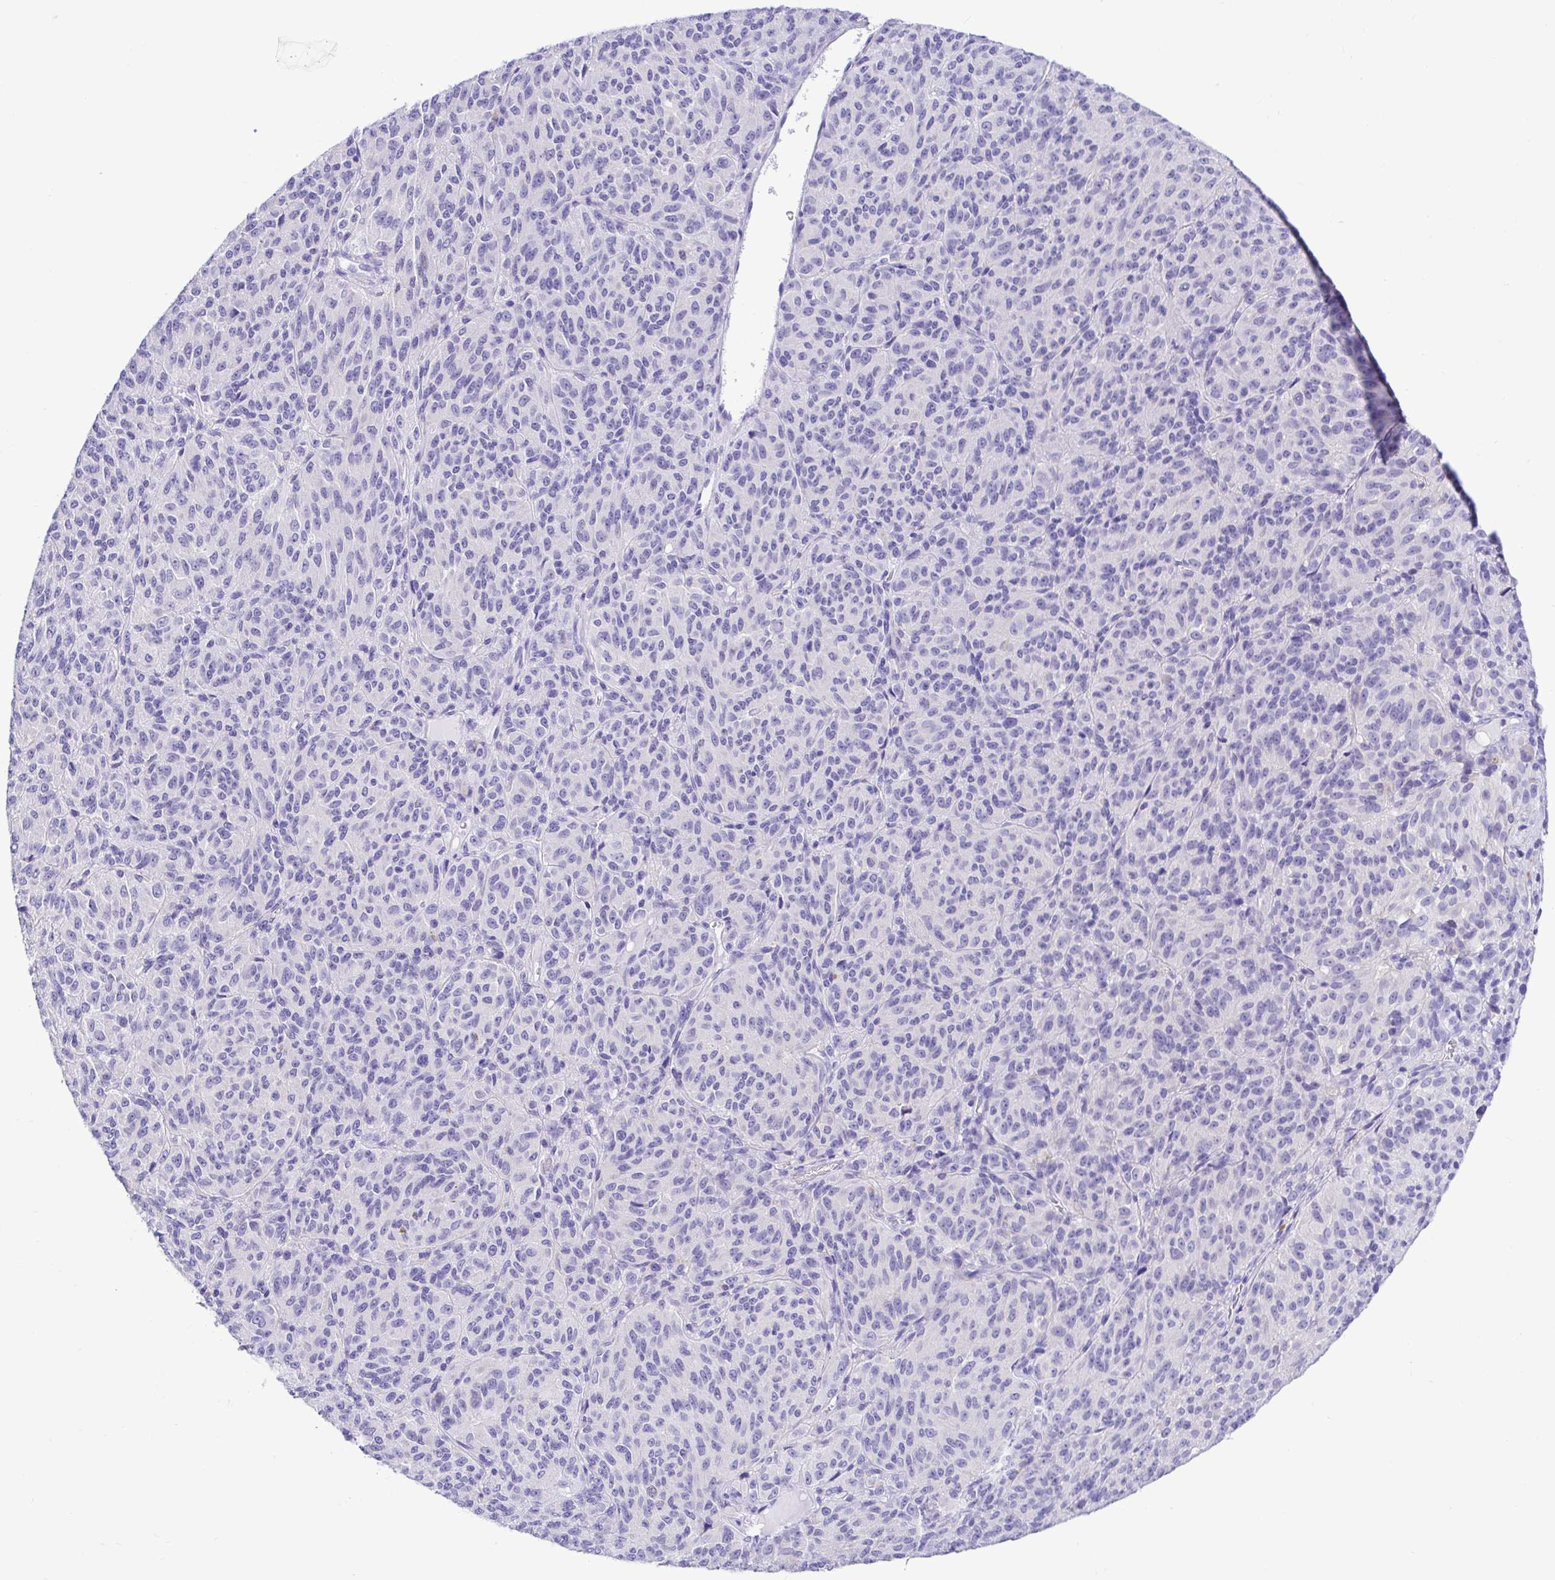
{"staining": {"intensity": "negative", "quantity": "none", "location": "none"}, "tissue": "melanoma", "cell_type": "Tumor cells", "image_type": "cancer", "snomed": [{"axis": "morphology", "description": "Malignant melanoma, Metastatic site"}, {"axis": "topography", "description": "Brain"}], "caption": "Malignant melanoma (metastatic site) was stained to show a protein in brown. There is no significant expression in tumor cells. (IHC, brightfield microscopy, high magnification).", "gene": "BACE2", "patient": {"sex": "female", "age": 56}}